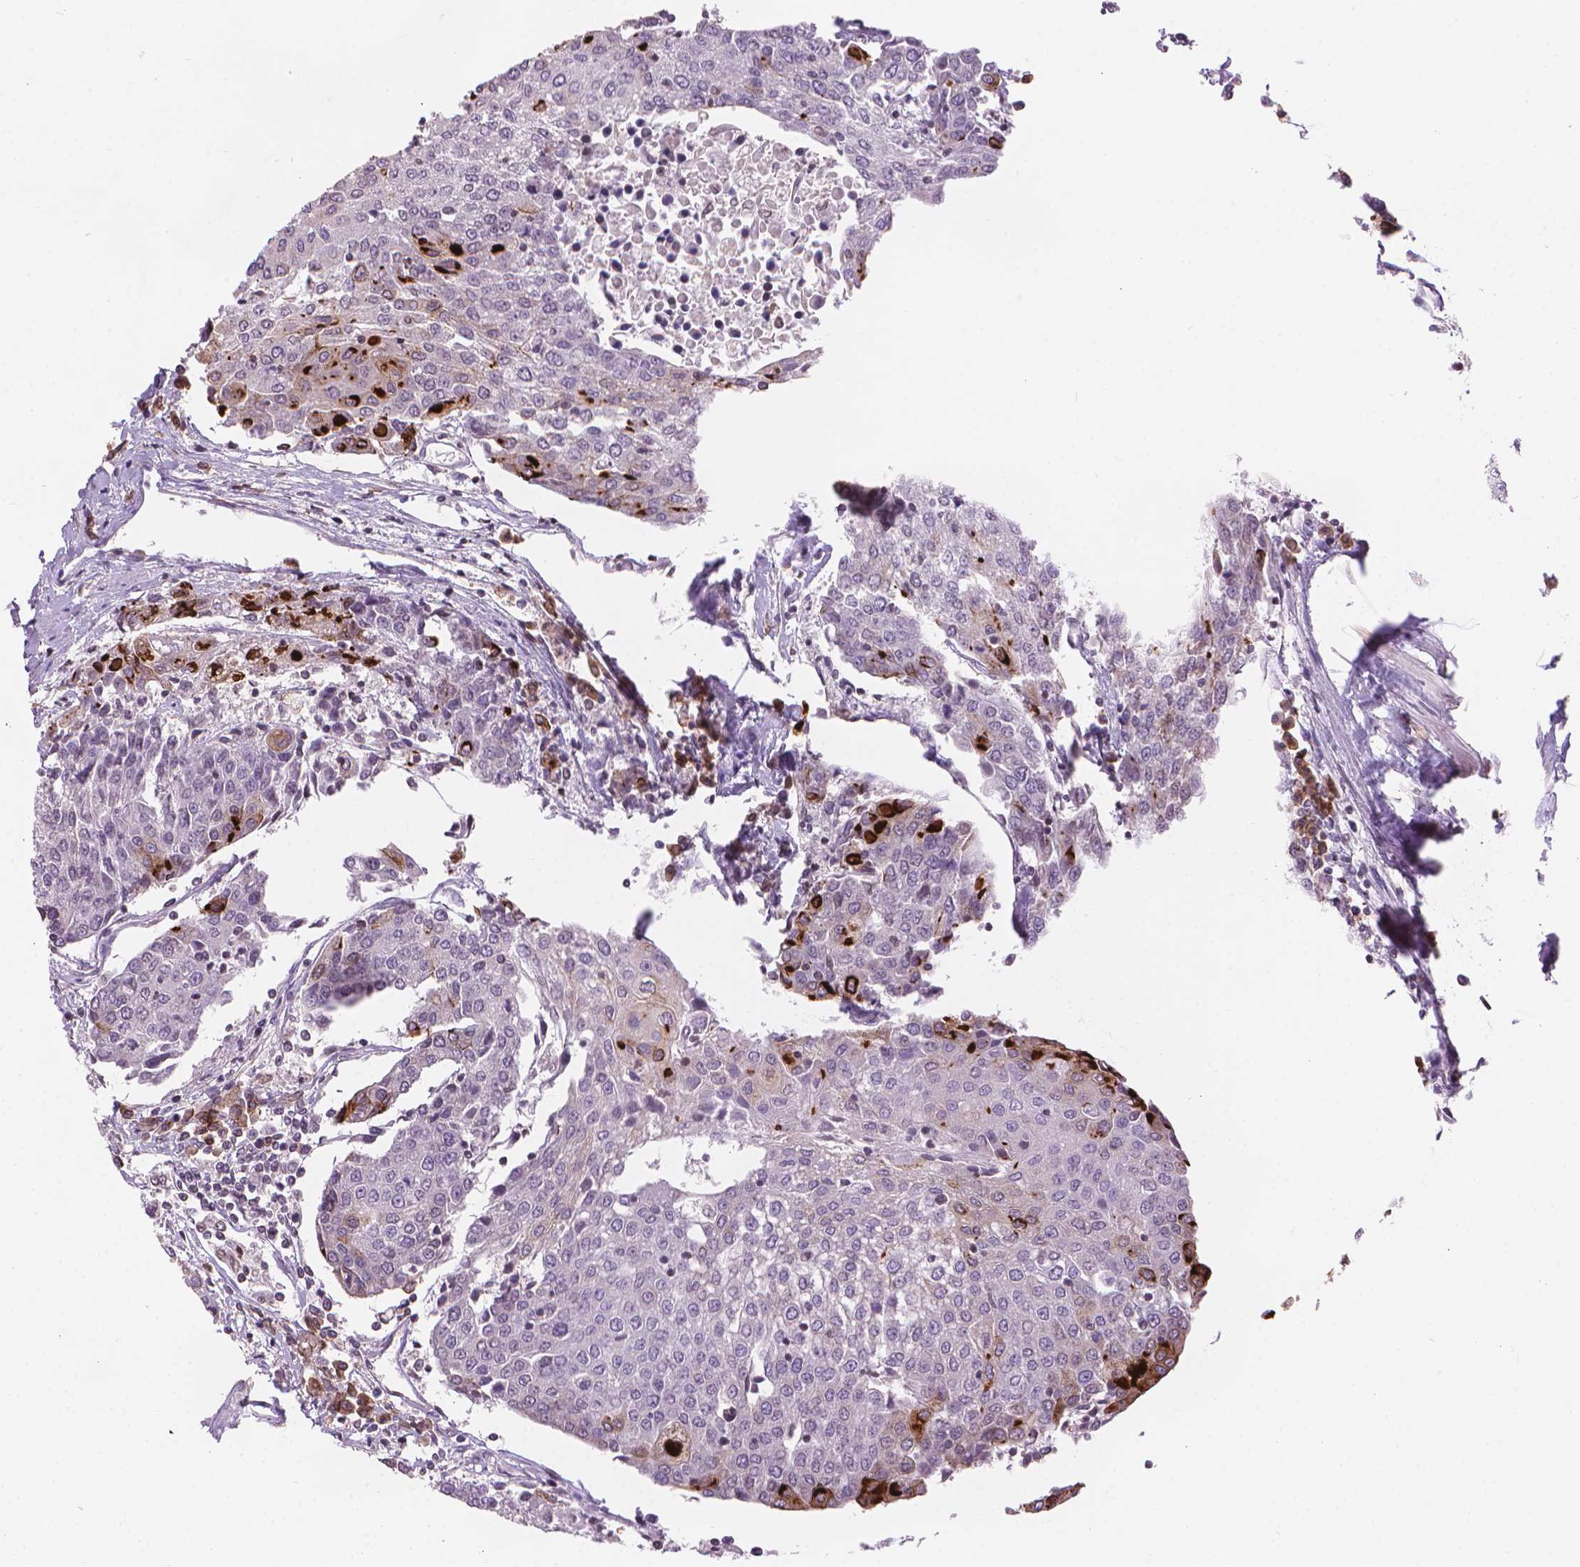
{"staining": {"intensity": "negative", "quantity": "none", "location": "none"}, "tissue": "urothelial cancer", "cell_type": "Tumor cells", "image_type": "cancer", "snomed": [{"axis": "morphology", "description": "Urothelial carcinoma, High grade"}, {"axis": "topography", "description": "Urinary bladder"}], "caption": "Human high-grade urothelial carcinoma stained for a protein using immunohistochemistry demonstrates no positivity in tumor cells.", "gene": "TMEM184A", "patient": {"sex": "female", "age": 85}}